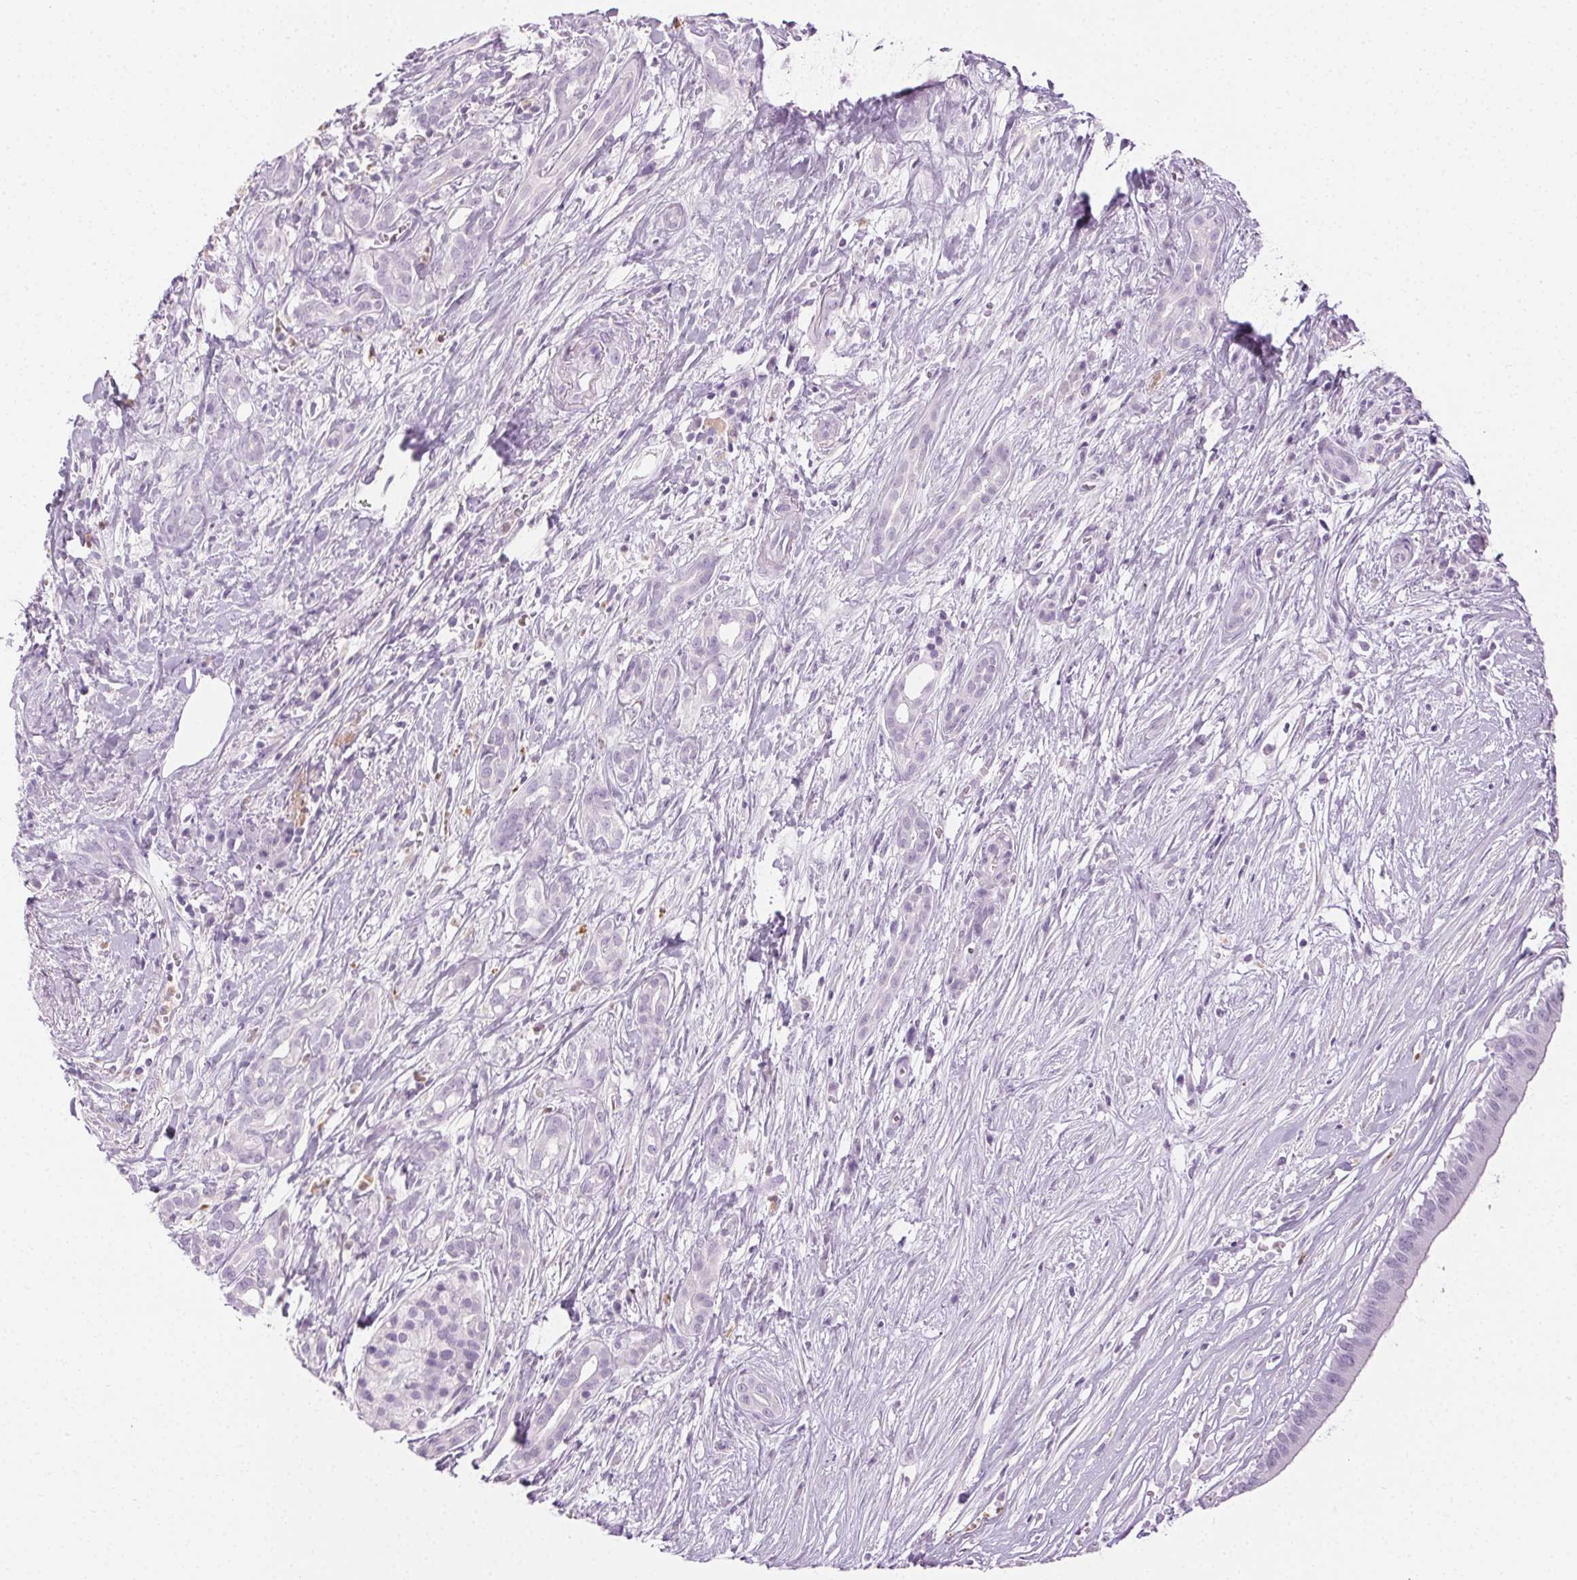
{"staining": {"intensity": "negative", "quantity": "none", "location": "none"}, "tissue": "pancreatic cancer", "cell_type": "Tumor cells", "image_type": "cancer", "snomed": [{"axis": "morphology", "description": "Adenocarcinoma, NOS"}, {"axis": "topography", "description": "Pancreas"}], "caption": "High magnification brightfield microscopy of pancreatic cancer stained with DAB (3,3'-diaminobenzidine) (brown) and counterstained with hematoxylin (blue): tumor cells show no significant expression.", "gene": "MPO", "patient": {"sex": "male", "age": 61}}